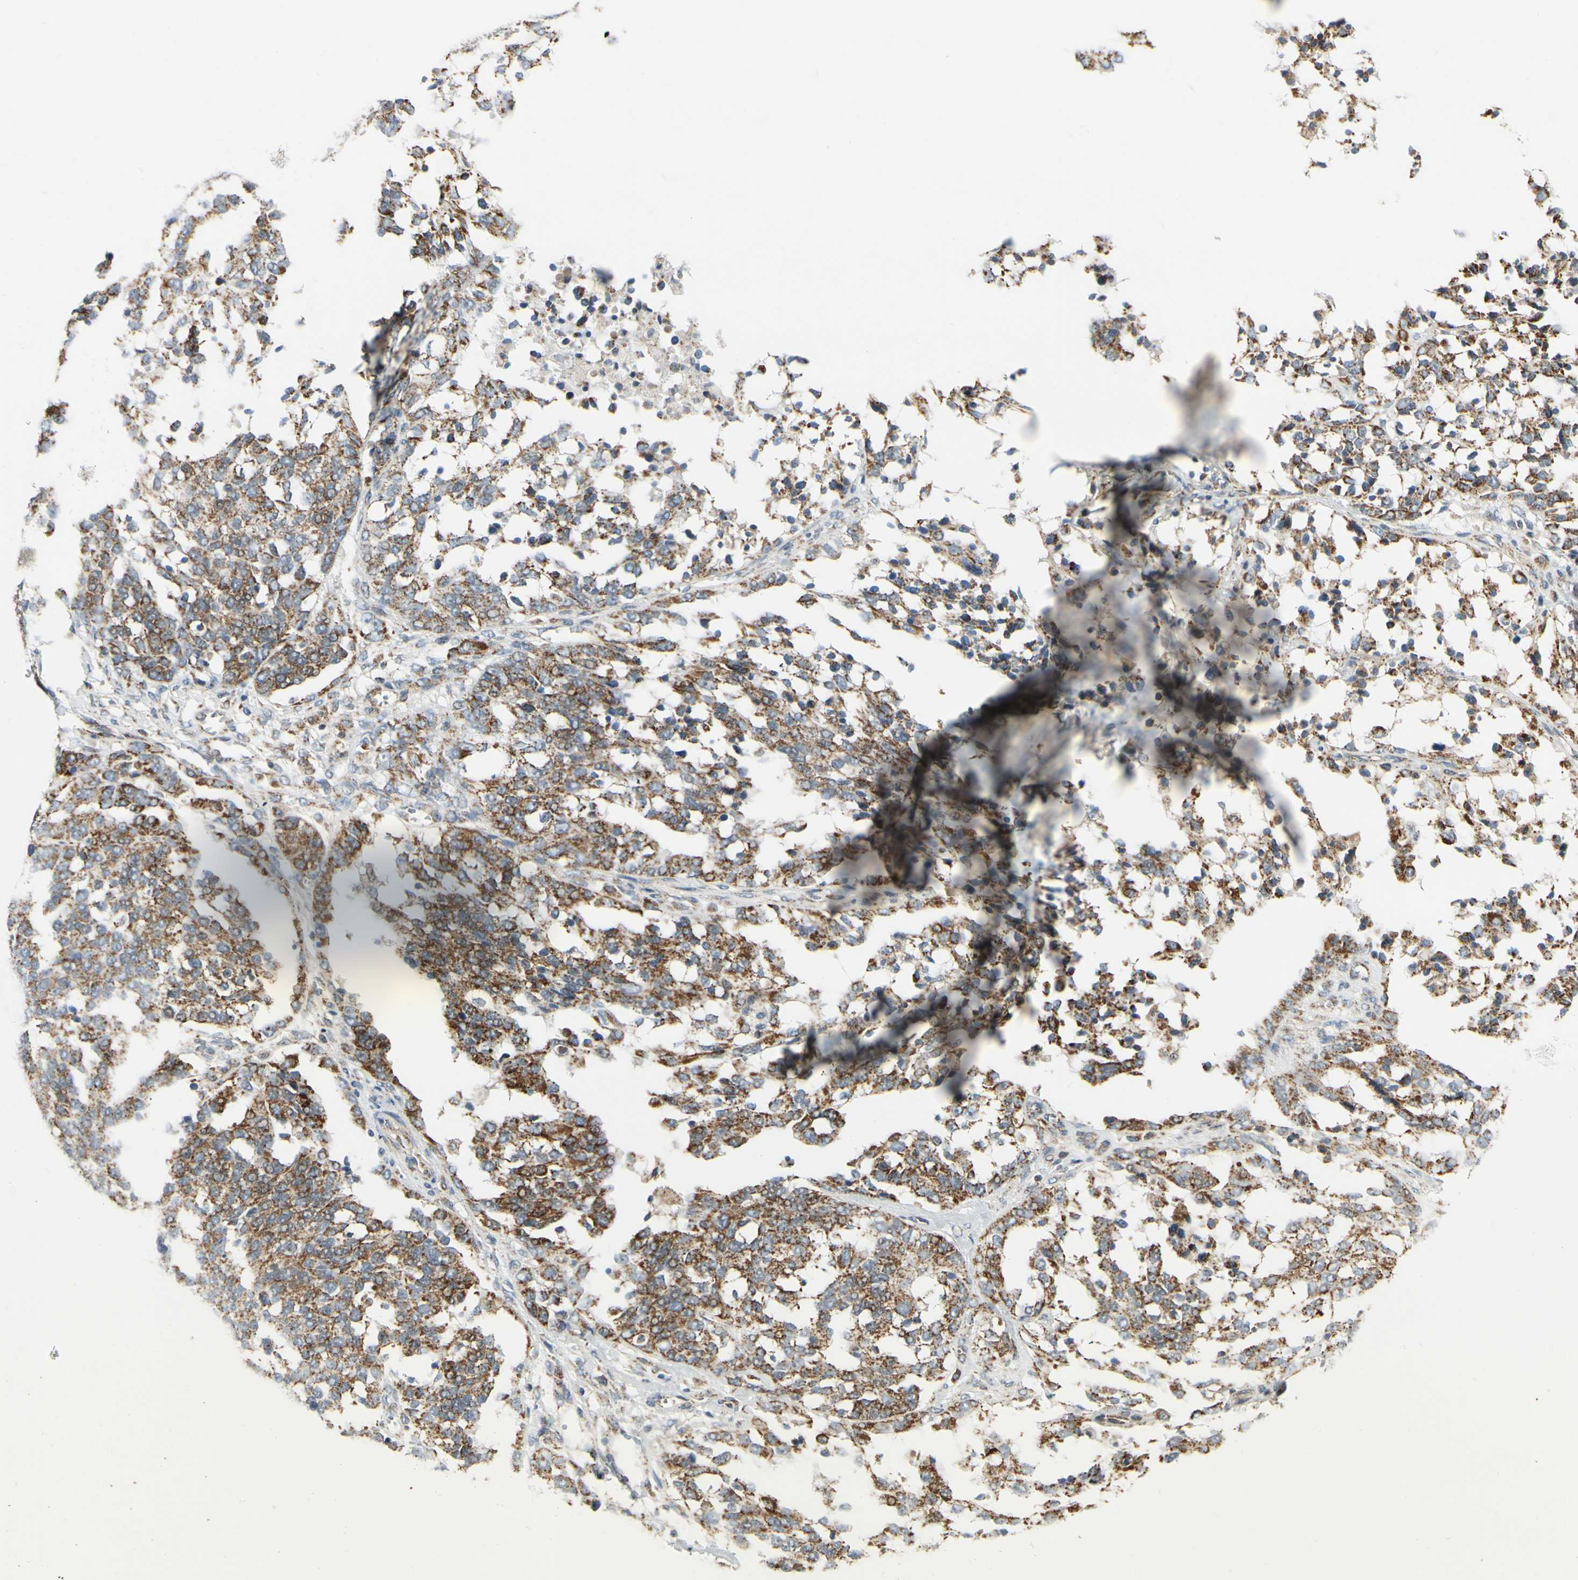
{"staining": {"intensity": "strong", "quantity": ">75%", "location": "cytoplasmic/membranous"}, "tissue": "ovarian cancer", "cell_type": "Tumor cells", "image_type": "cancer", "snomed": [{"axis": "morphology", "description": "Cystadenocarcinoma, serous, NOS"}, {"axis": "topography", "description": "Ovary"}], "caption": "The micrograph exhibits immunohistochemical staining of ovarian cancer (serous cystadenocarcinoma). There is strong cytoplasmic/membranous expression is seen in about >75% of tumor cells.", "gene": "ANKS6", "patient": {"sex": "female", "age": 44}}